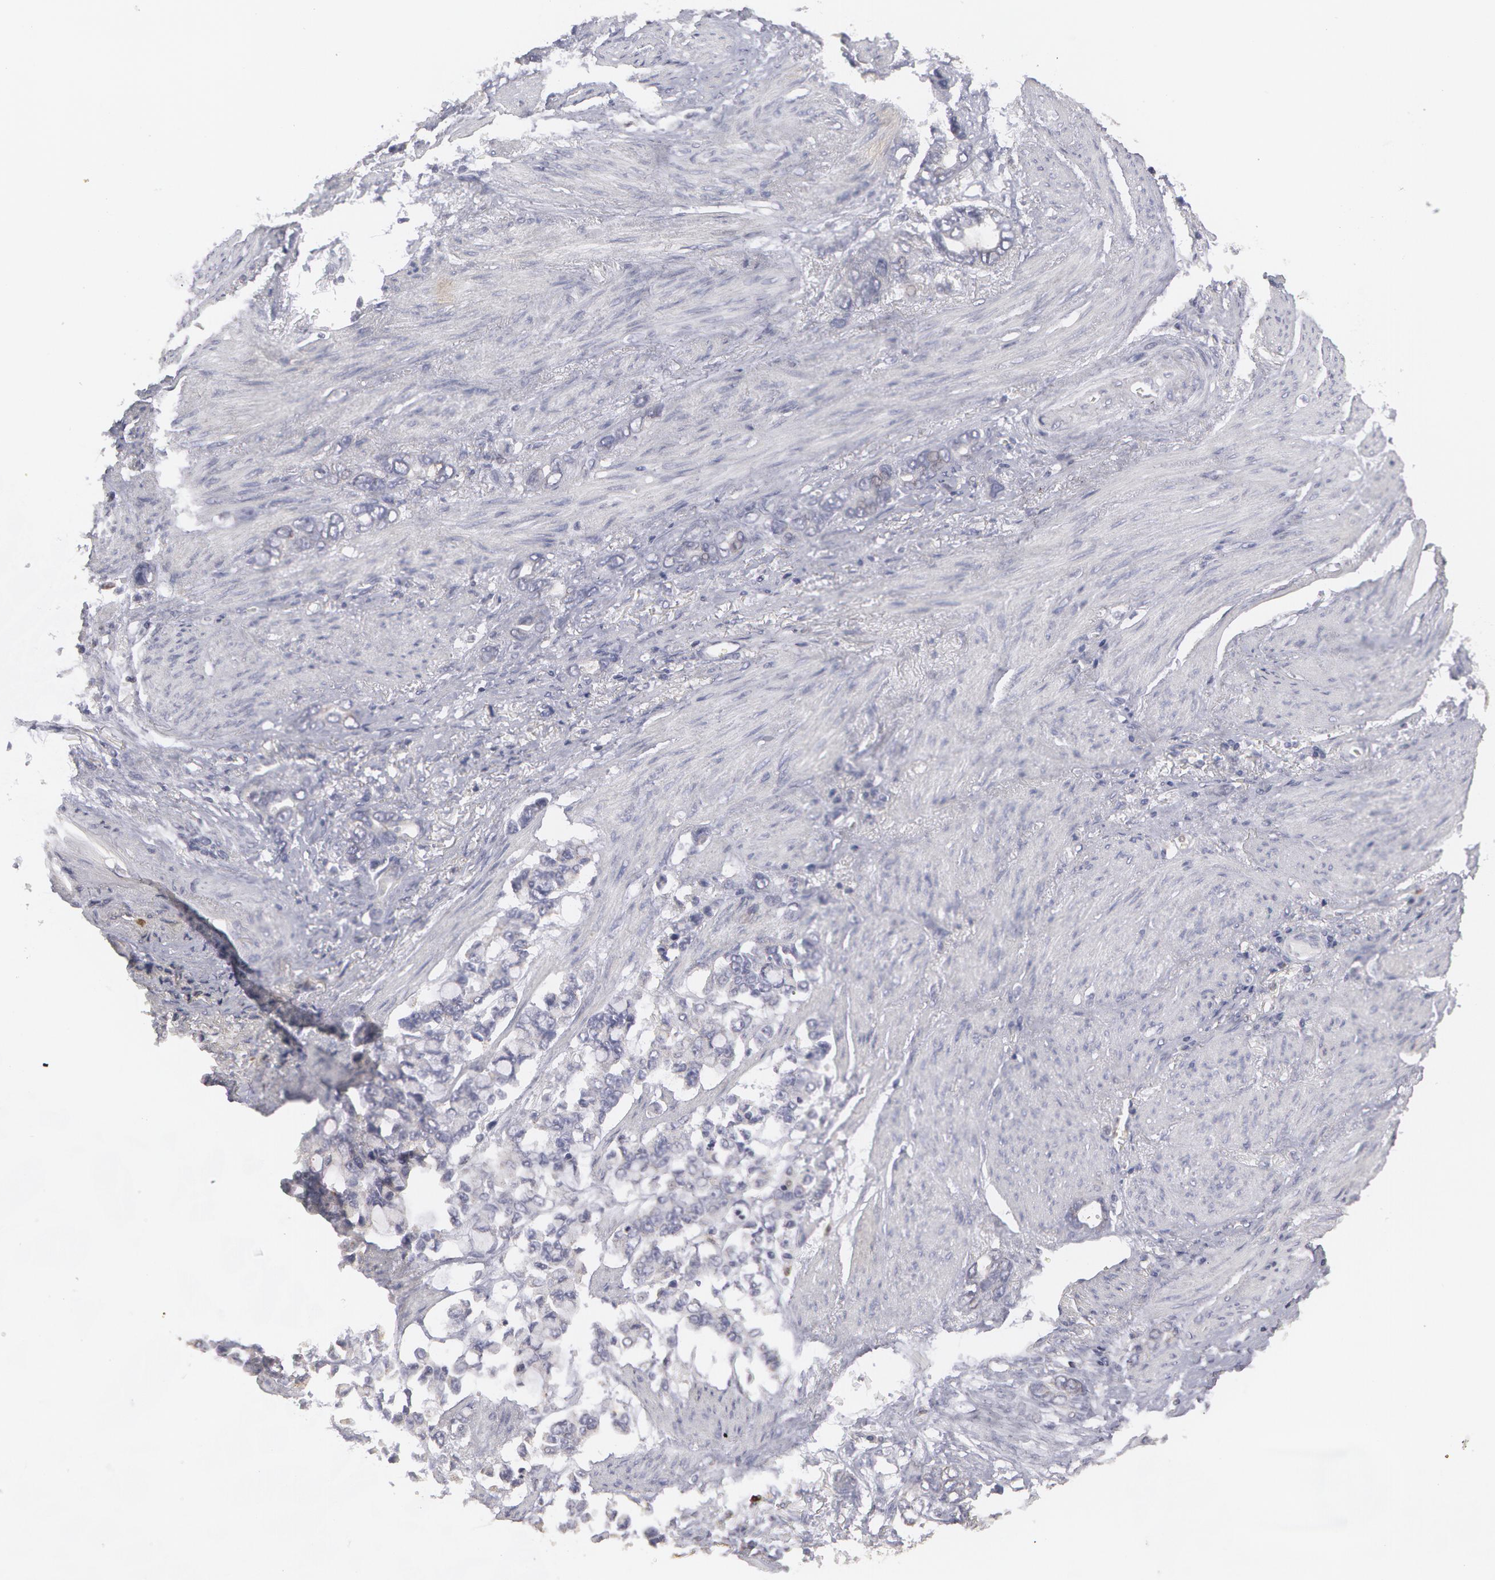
{"staining": {"intensity": "negative", "quantity": "none", "location": "none"}, "tissue": "stomach cancer", "cell_type": "Tumor cells", "image_type": "cancer", "snomed": [{"axis": "morphology", "description": "Adenocarcinoma, NOS"}, {"axis": "topography", "description": "Stomach"}], "caption": "There is no significant positivity in tumor cells of stomach adenocarcinoma.", "gene": "CAT", "patient": {"sex": "male", "age": 78}}